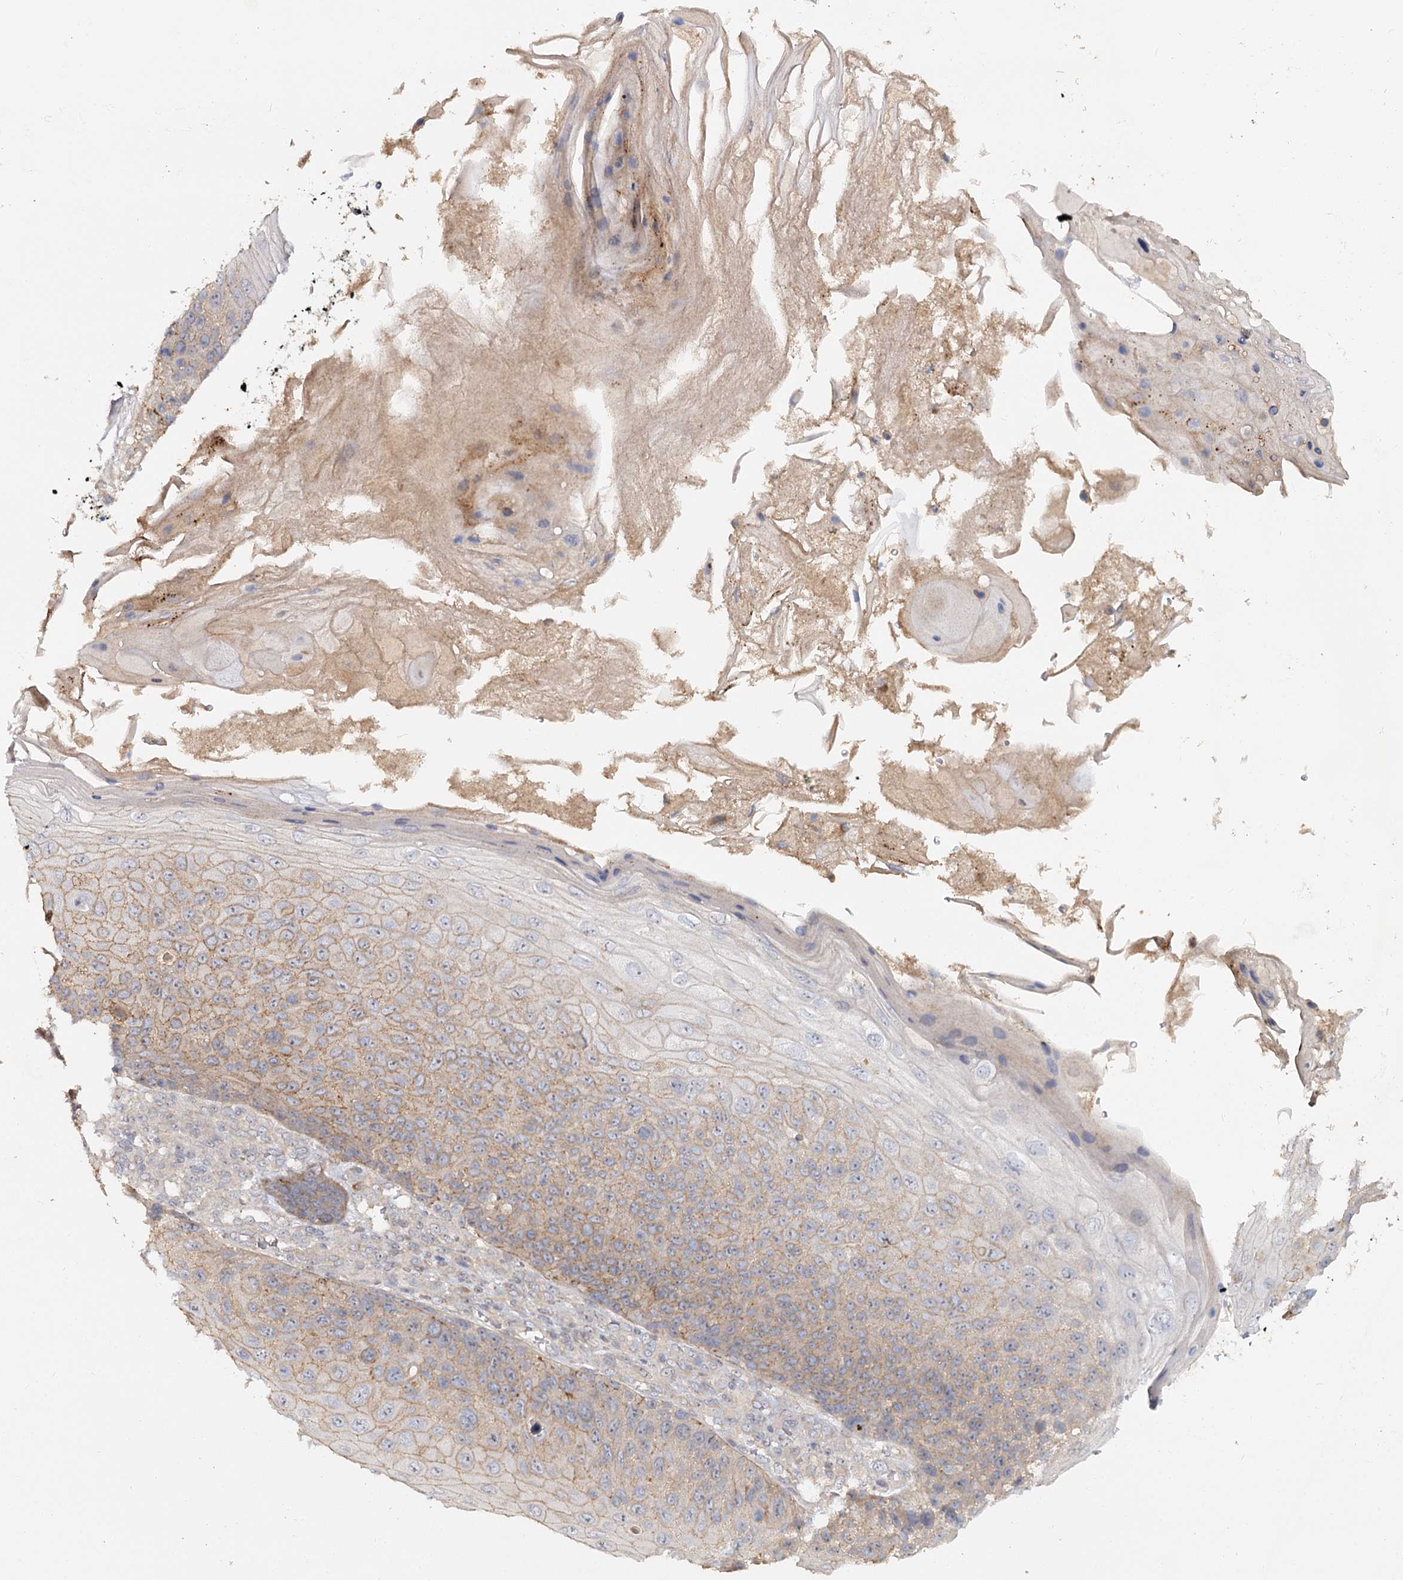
{"staining": {"intensity": "moderate", "quantity": "25%-75%", "location": "cytoplasmic/membranous"}, "tissue": "skin cancer", "cell_type": "Tumor cells", "image_type": "cancer", "snomed": [{"axis": "morphology", "description": "Squamous cell carcinoma, NOS"}, {"axis": "topography", "description": "Skin"}], "caption": "Protein staining shows moderate cytoplasmic/membranous expression in approximately 25%-75% of tumor cells in skin squamous cell carcinoma.", "gene": "ANGPTL5", "patient": {"sex": "female", "age": 88}}